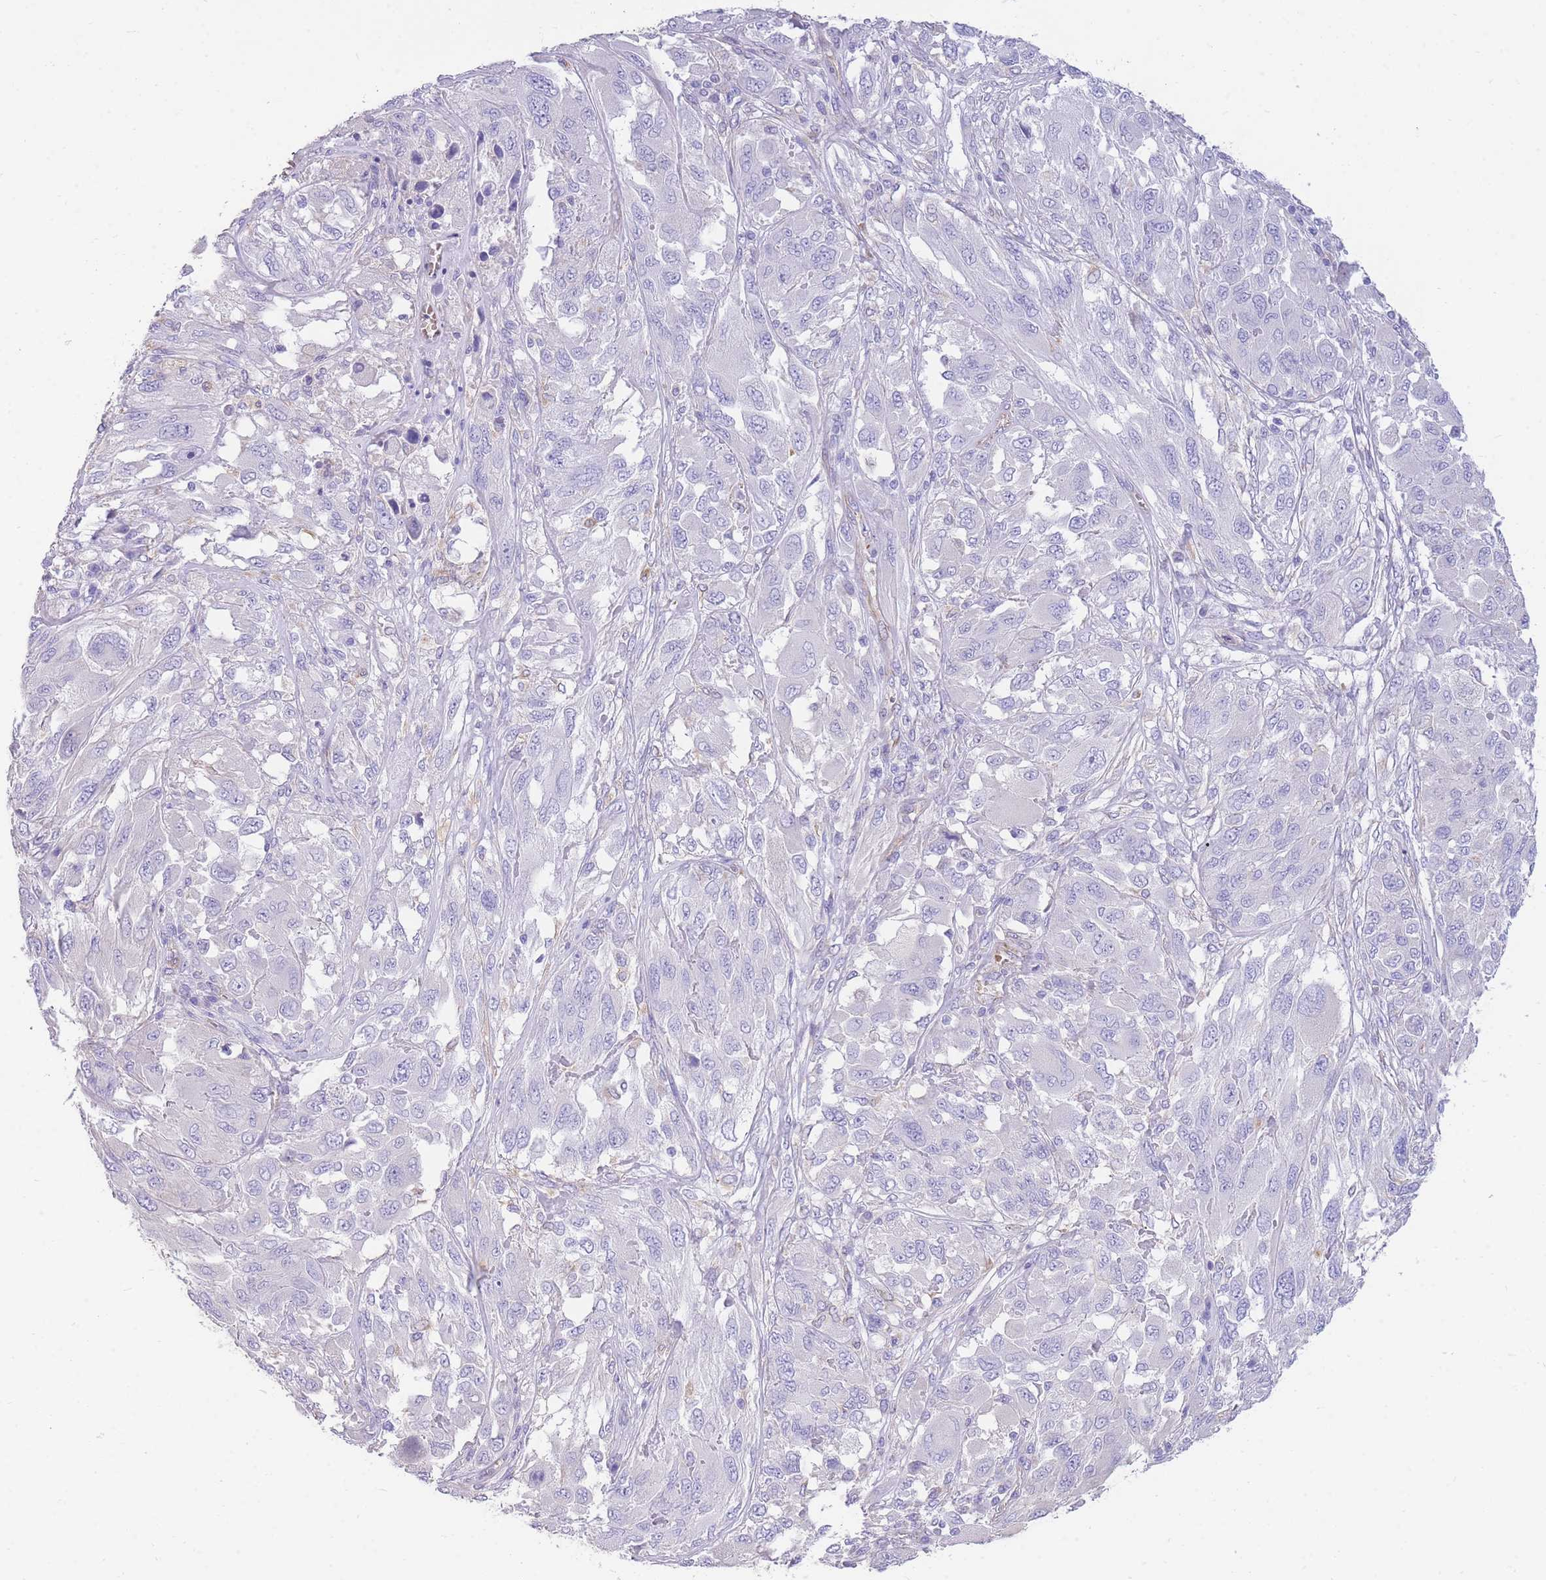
{"staining": {"intensity": "negative", "quantity": "none", "location": "none"}, "tissue": "melanoma", "cell_type": "Tumor cells", "image_type": "cancer", "snomed": [{"axis": "morphology", "description": "Malignant melanoma, NOS"}, {"axis": "topography", "description": "Skin"}], "caption": "Immunohistochemical staining of human melanoma reveals no significant expression in tumor cells.", "gene": "ANKRD53", "patient": {"sex": "female", "age": 91}}